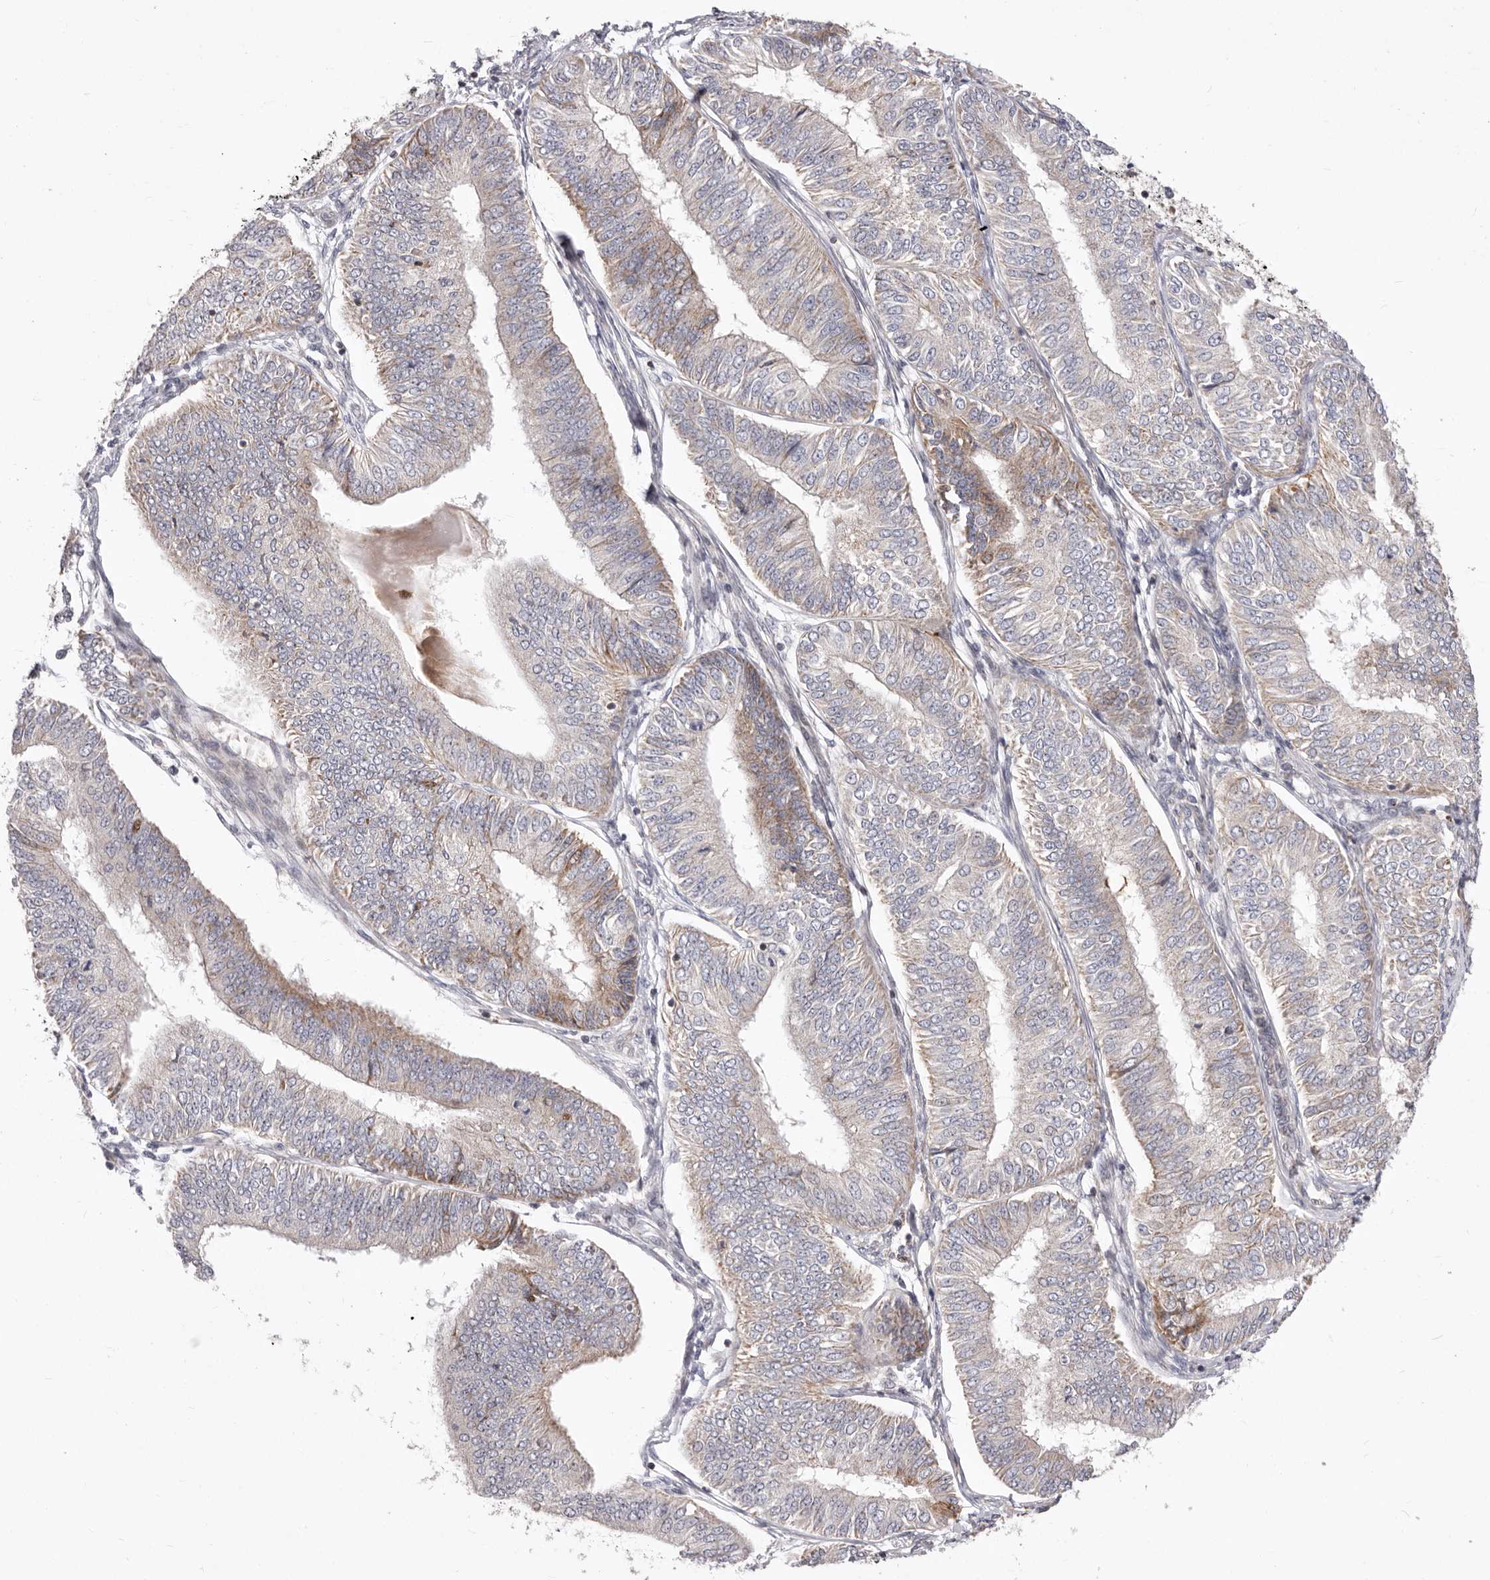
{"staining": {"intensity": "moderate", "quantity": "<25%", "location": "cytoplasmic/membranous"}, "tissue": "endometrial cancer", "cell_type": "Tumor cells", "image_type": "cancer", "snomed": [{"axis": "morphology", "description": "Adenocarcinoma, NOS"}, {"axis": "topography", "description": "Endometrium"}], "caption": "Immunohistochemical staining of endometrial adenocarcinoma exhibits low levels of moderate cytoplasmic/membranous protein expression in about <25% of tumor cells.", "gene": "NUBPL", "patient": {"sex": "female", "age": 58}}